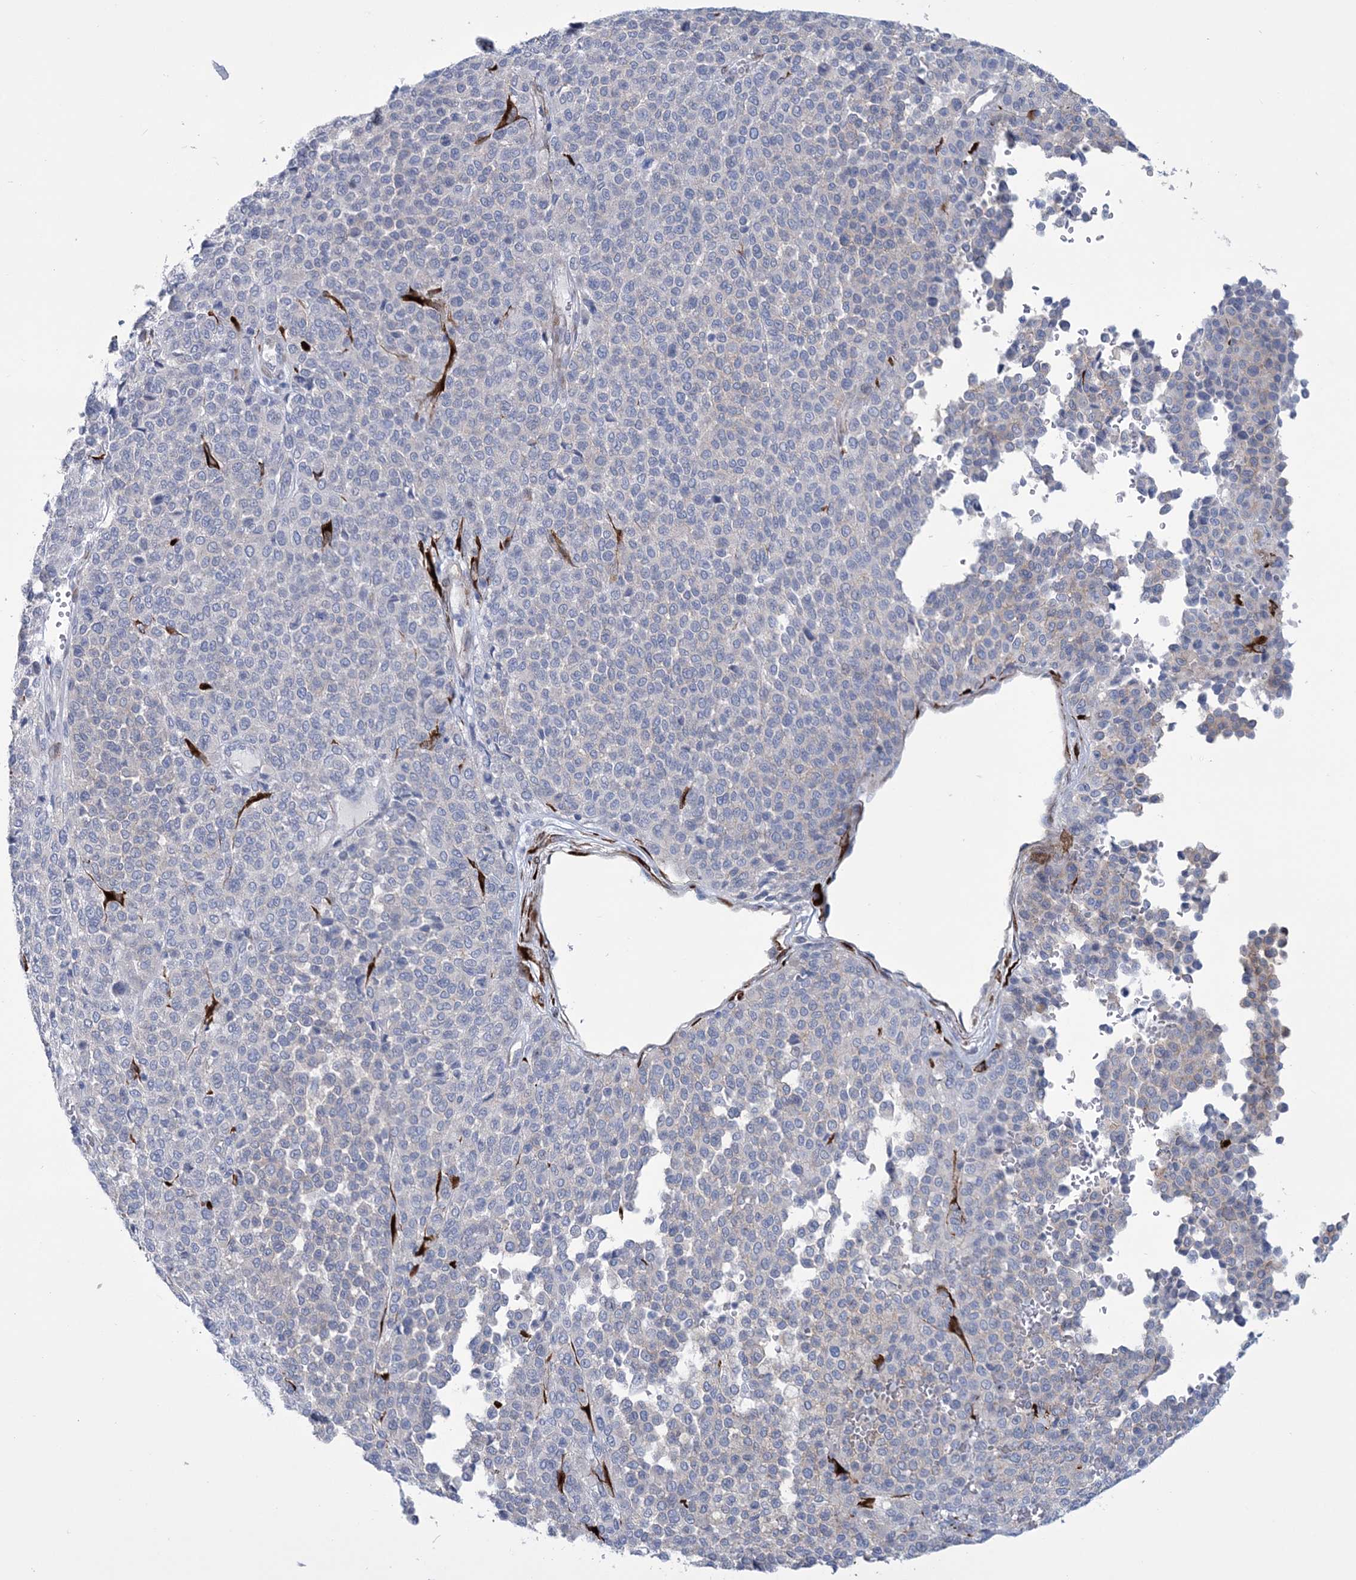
{"staining": {"intensity": "negative", "quantity": "none", "location": "none"}, "tissue": "melanoma", "cell_type": "Tumor cells", "image_type": "cancer", "snomed": [{"axis": "morphology", "description": "Malignant melanoma, Metastatic site"}, {"axis": "topography", "description": "Pancreas"}], "caption": "An image of malignant melanoma (metastatic site) stained for a protein exhibits no brown staining in tumor cells.", "gene": "RAB11FIP5", "patient": {"sex": "female", "age": 30}}